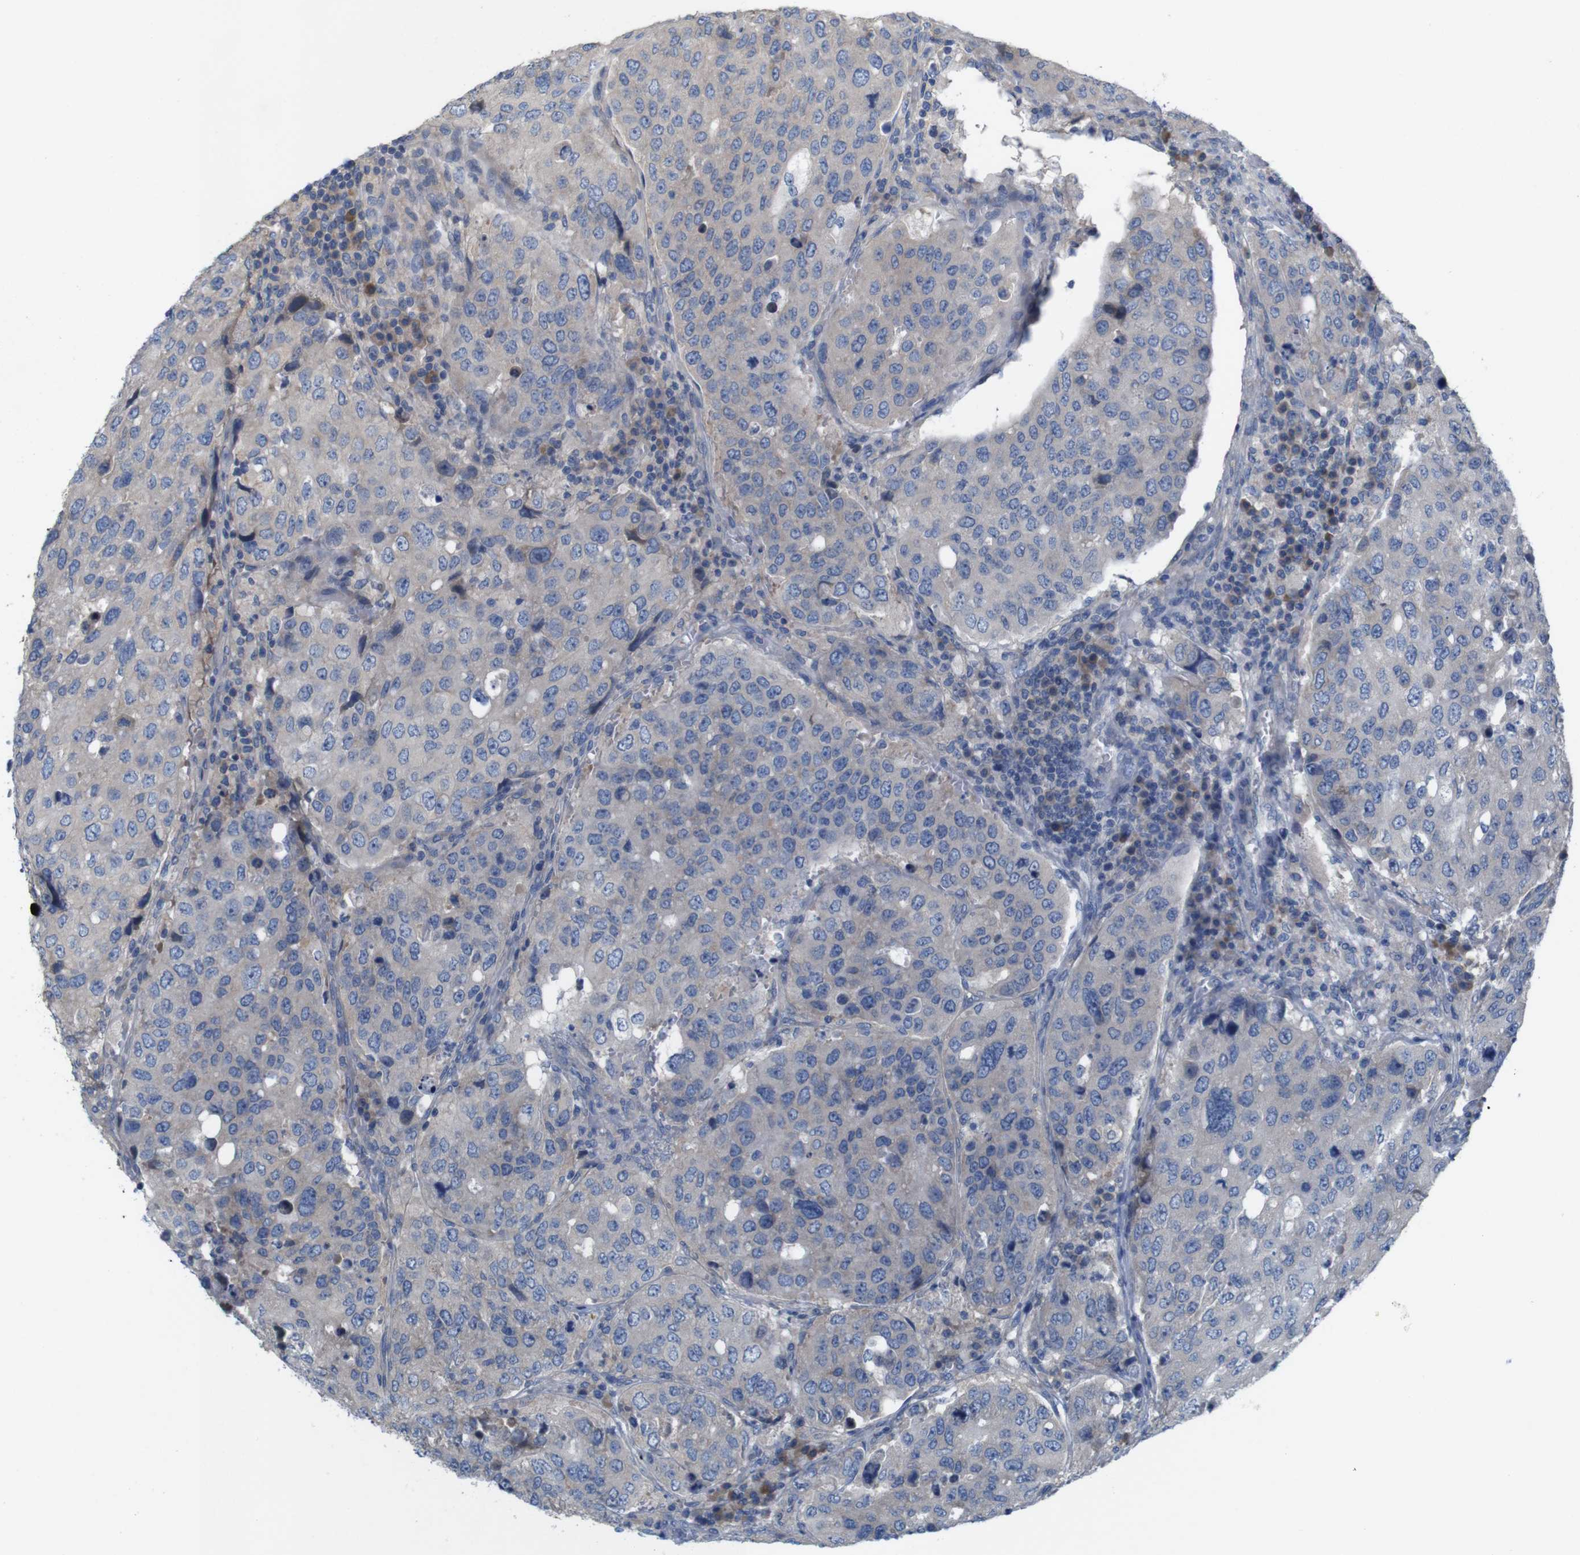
{"staining": {"intensity": "negative", "quantity": "none", "location": "none"}, "tissue": "urothelial cancer", "cell_type": "Tumor cells", "image_type": "cancer", "snomed": [{"axis": "morphology", "description": "Urothelial carcinoma, High grade"}, {"axis": "topography", "description": "Lymph node"}, {"axis": "topography", "description": "Urinary bladder"}], "caption": "Immunohistochemistry histopathology image of neoplastic tissue: human high-grade urothelial carcinoma stained with DAB (3,3'-diaminobenzidine) shows no significant protein positivity in tumor cells.", "gene": "MYEOV", "patient": {"sex": "male", "age": 51}}